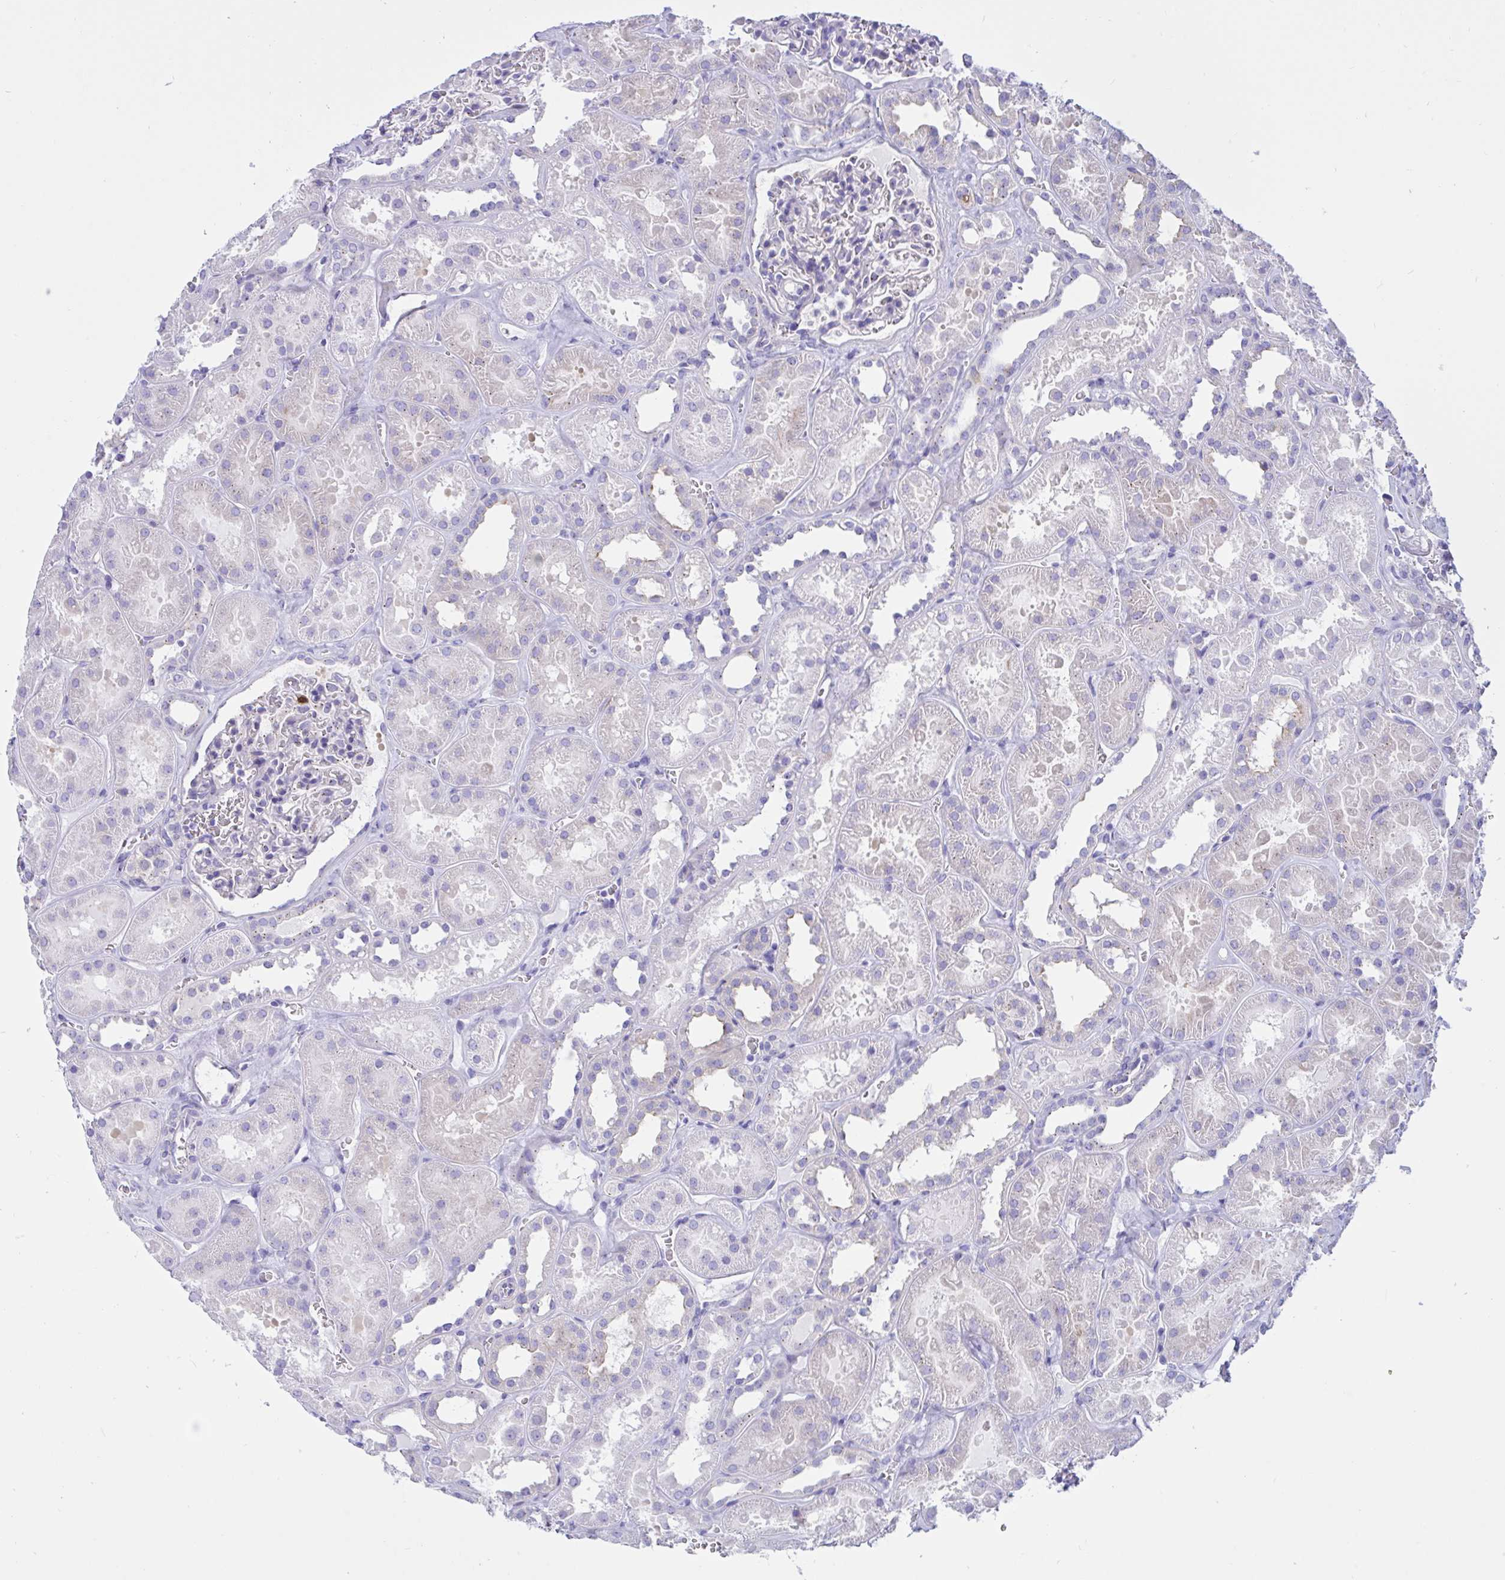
{"staining": {"intensity": "negative", "quantity": "none", "location": "none"}, "tissue": "kidney", "cell_type": "Cells in glomeruli", "image_type": "normal", "snomed": [{"axis": "morphology", "description": "Normal tissue, NOS"}, {"axis": "topography", "description": "Kidney"}], "caption": "Immunohistochemistry micrograph of benign human kidney stained for a protein (brown), which displays no expression in cells in glomeruli.", "gene": "RNASE3", "patient": {"sex": "female", "age": 41}}